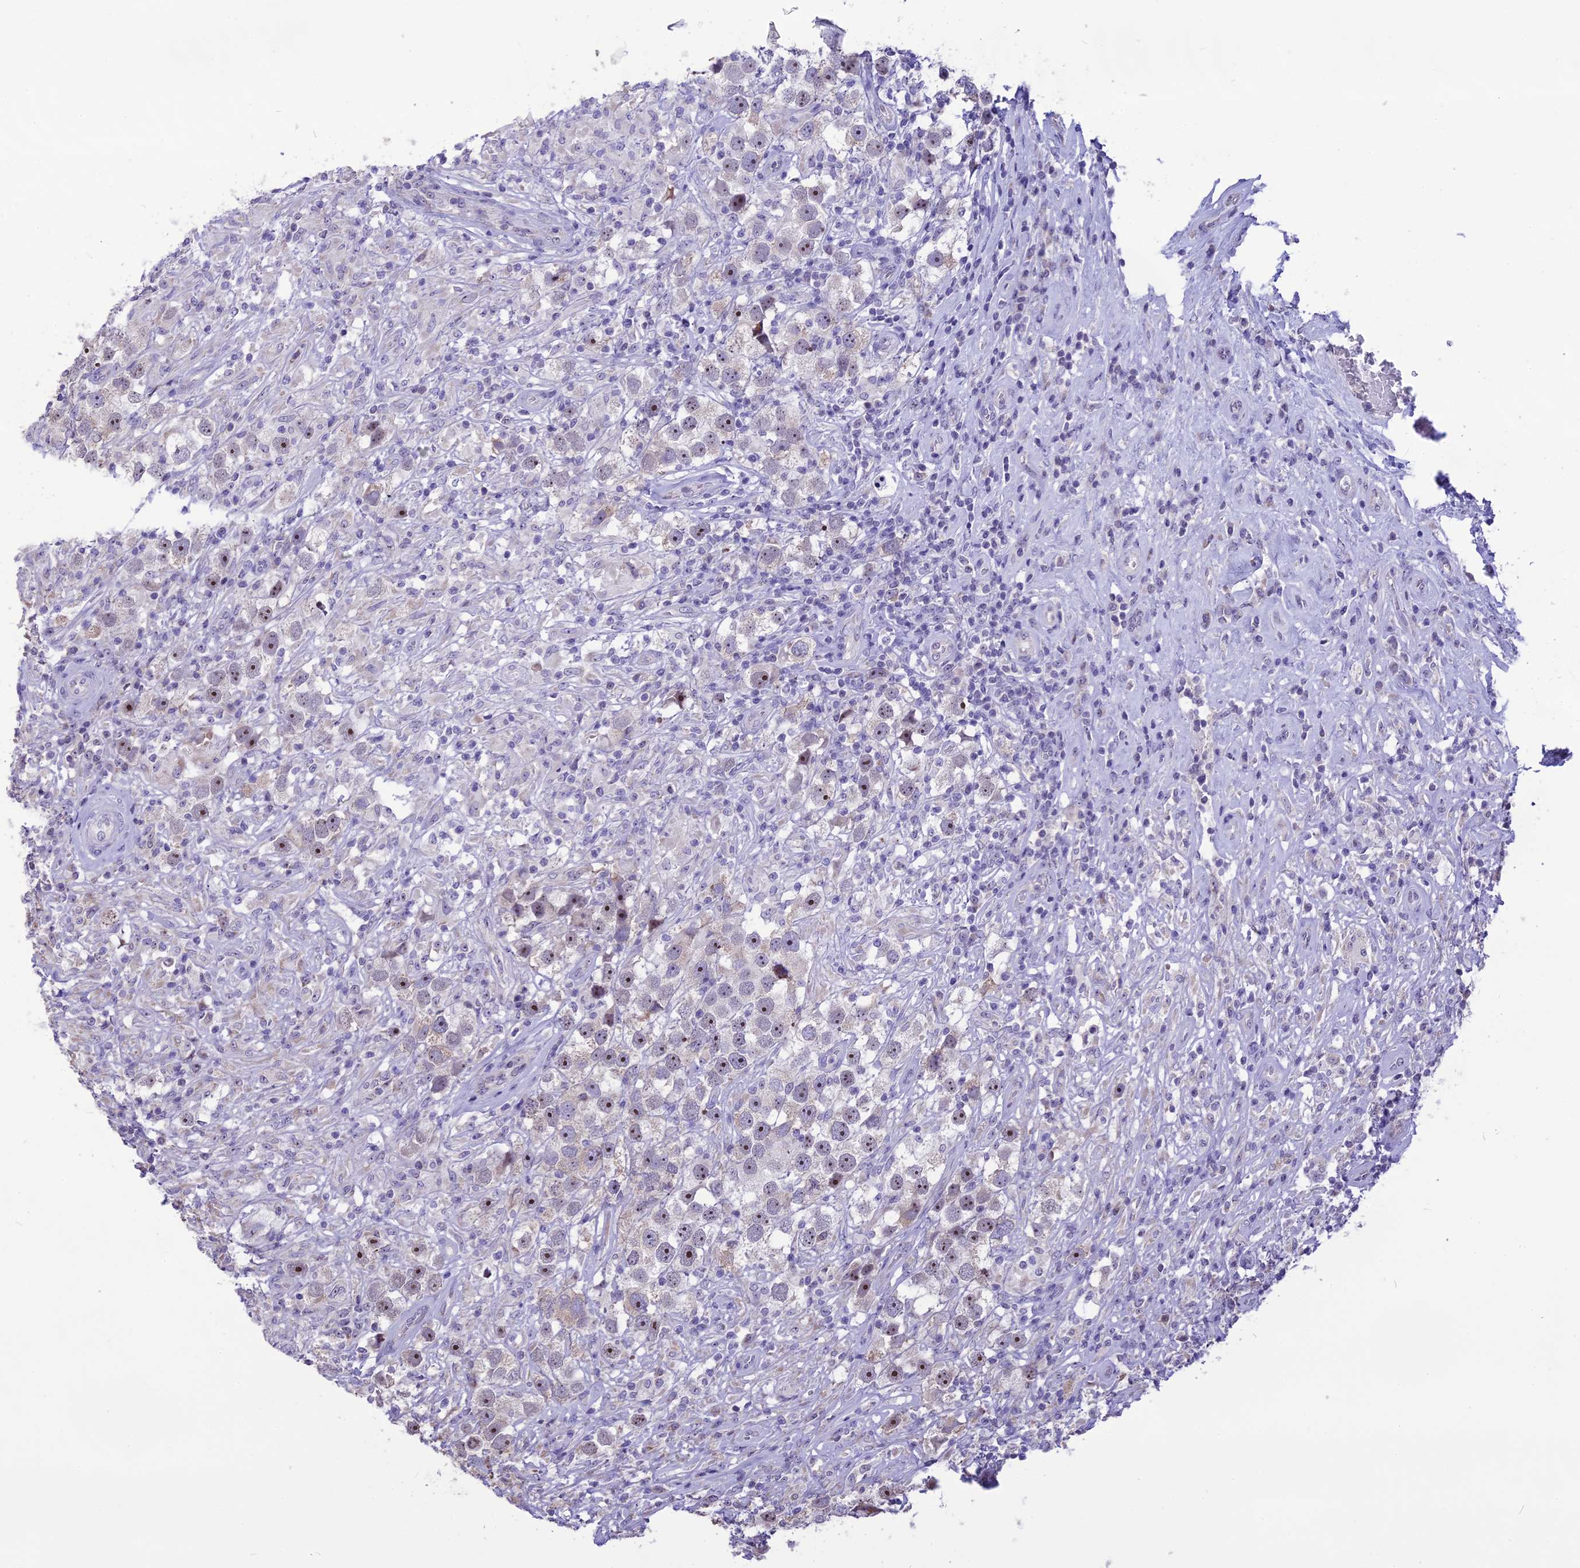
{"staining": {"intensity": "strong", "quantity": "25%-75%", "location": "nuclear"}, "tissue": "testis cancer", "cell_type": "Tumor cells", "image_type": "cancer", "snomed": [{"axis": "morphology", "description": "Seminoma, NOS"}, {"axis": "topography", "description": "Testis"}], "caption": "Testis seminoma stained for a protein demonstrates strong nuclear positivity in tumor cells.", "gene": "CMSS1", "patient": {"sex": "male", "age": 49}}